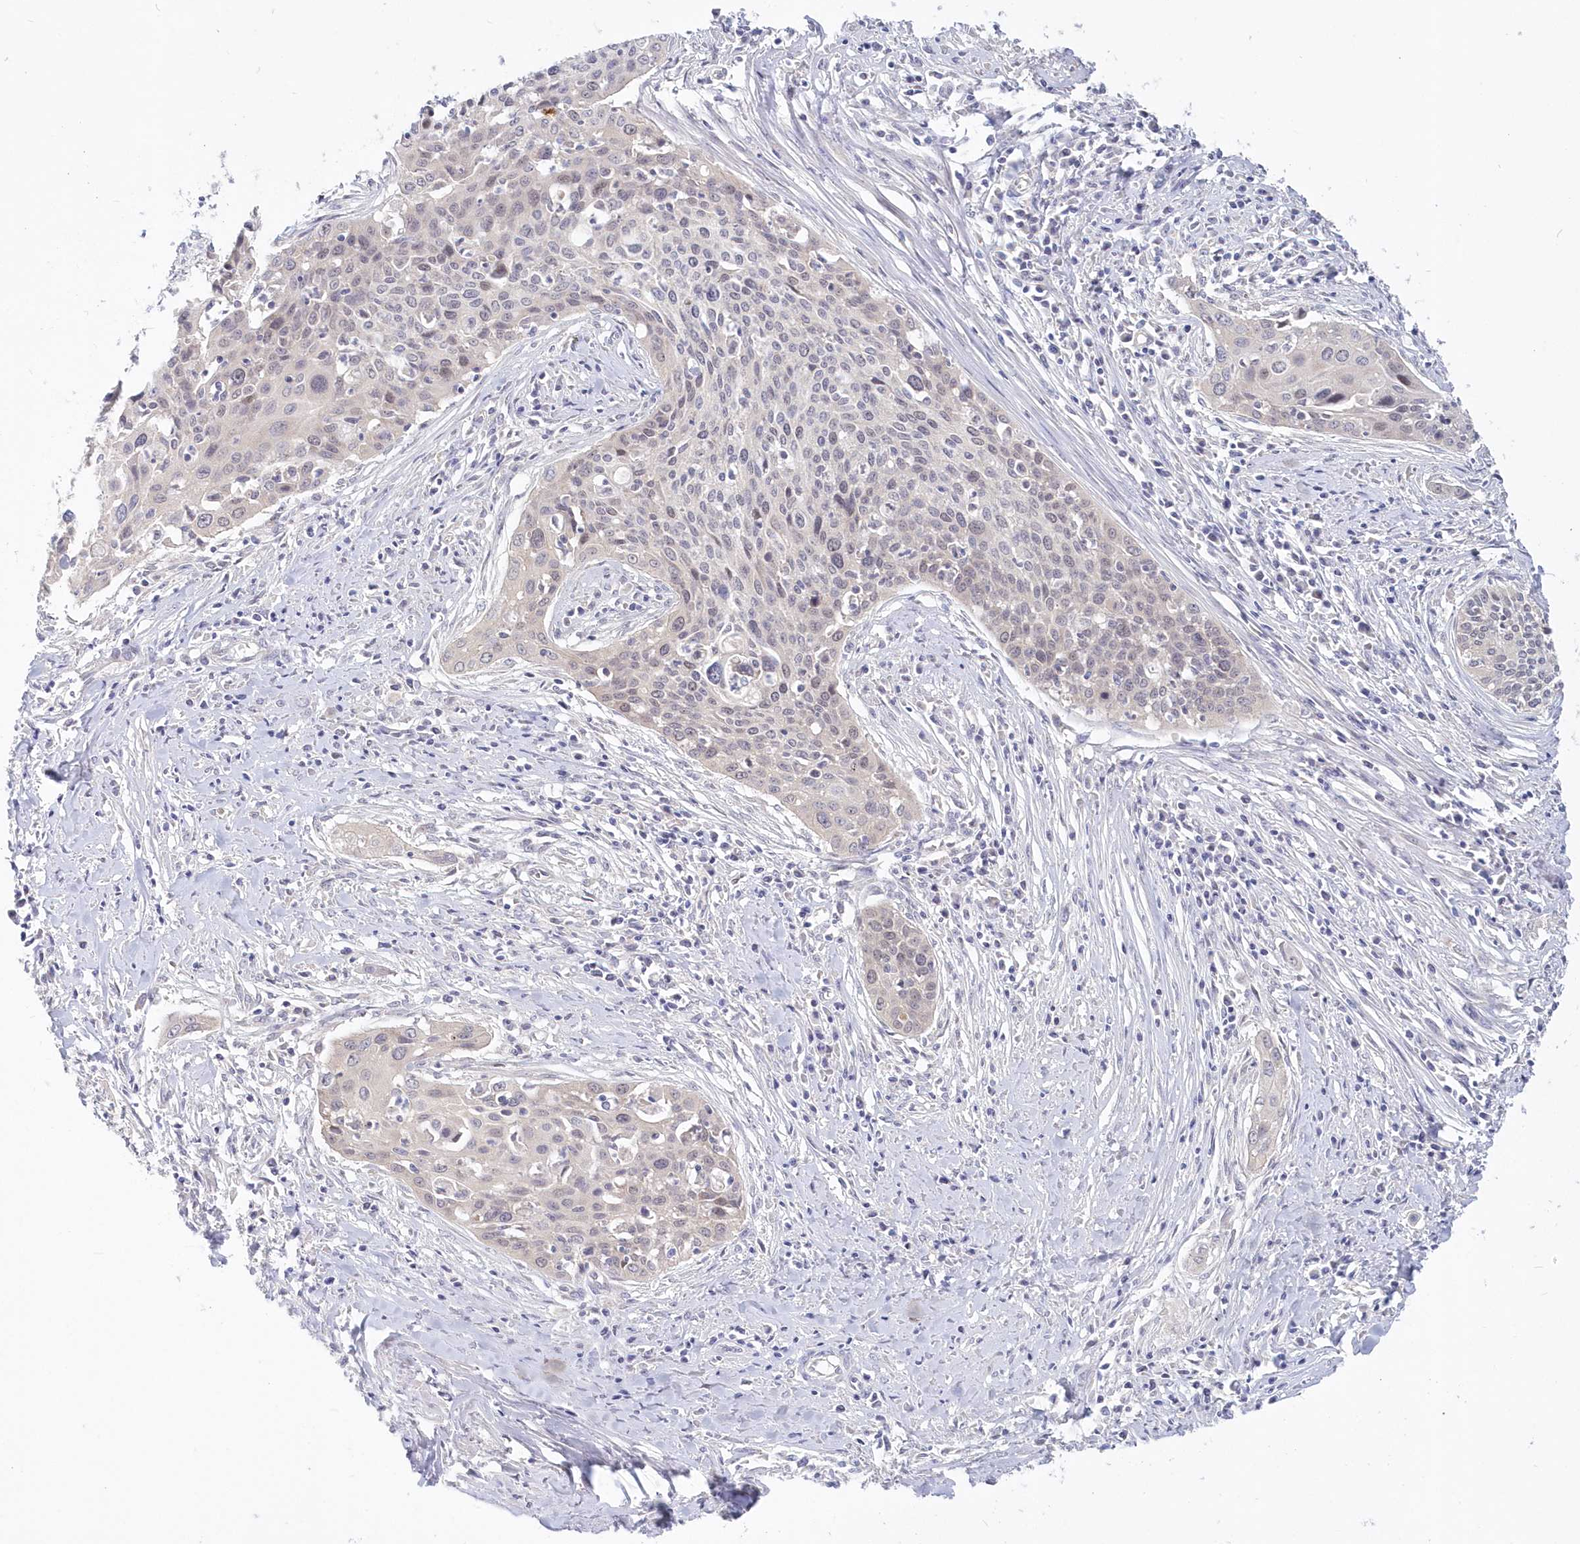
{"staining": {"intensity": "negative", "quantity": "none", "location": "none"}, "tissue": "cervical cancer", "cell_type": "Tumor cells", "image_type": "cancer", "snomed": [{"axis": "morphology", "description": "Squamous cell carcinoma, NOS"}, {"axis": "topography", "description": "Cervix"}], "caption": "This is an immunohistochemistry (IHC) micrograph of human cervical cancer (squamous cell carcinoma). There is no positivity in tumor cells.", "gene": "KATNA1", "patient": {"sex": "female", "age": 34}}